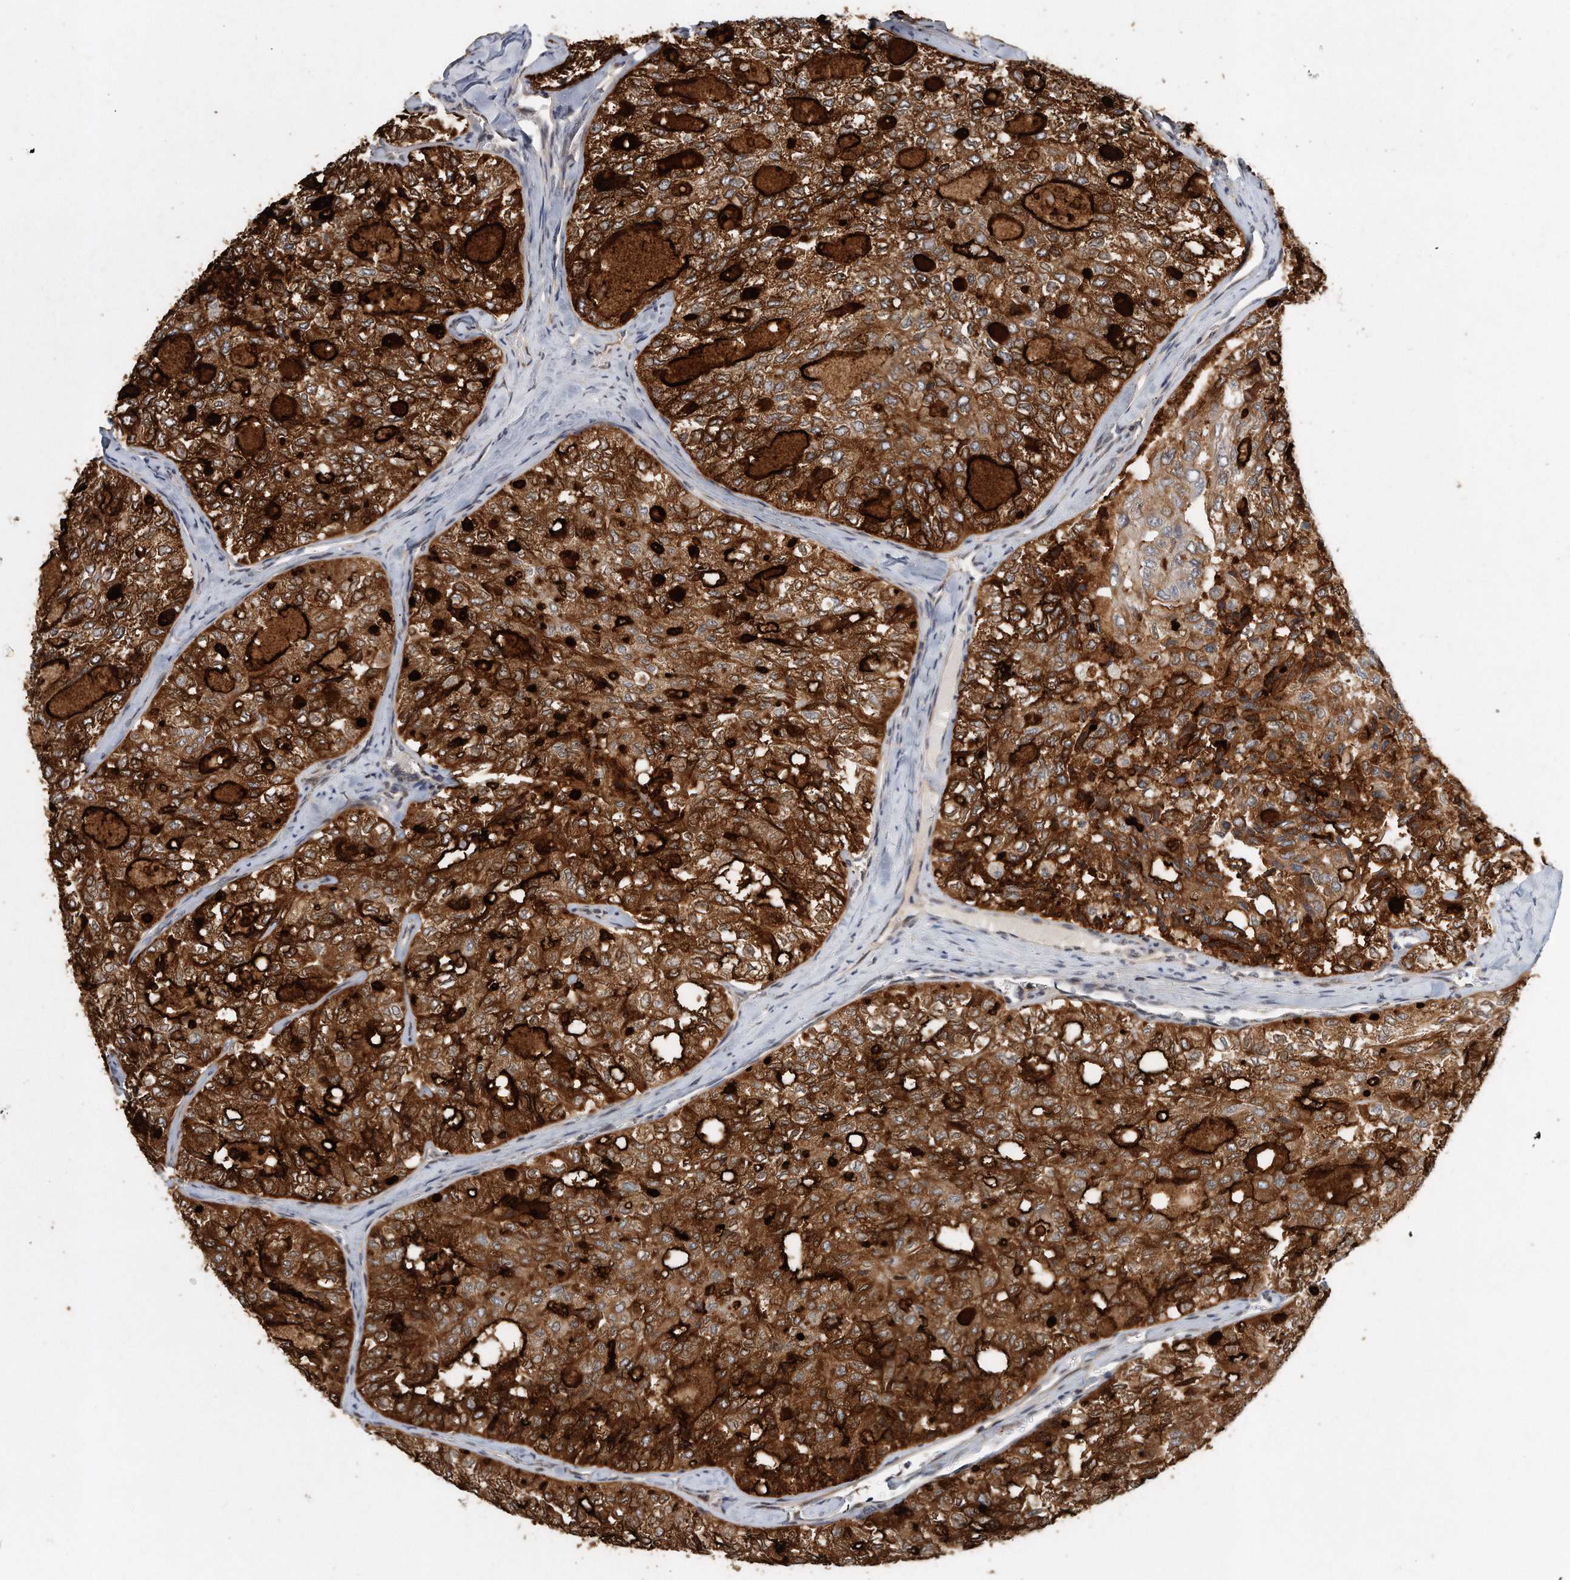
{"staining": {"intensity": "strong", "quantity": ">75%", "location": "cytoplasmic/membranous"}, "tissue": "thyroid cancer", "cell_type": "Tumor cells", "image_type": "cancer", "snomed": [{"axis": "morphology", "description": "Follicular adenoma carcinoma, NOS"}, {"axis": "topography", "description": "Thyroid gland"}], "caption": "This is a micrograph of immunohistochemistry staining of thyroid cancer, which shows strong expression in the cytoplasmic/membranous of tumor cells.", "gene": "PCDH8", "patient": {"sex": "male", "age": 75}}